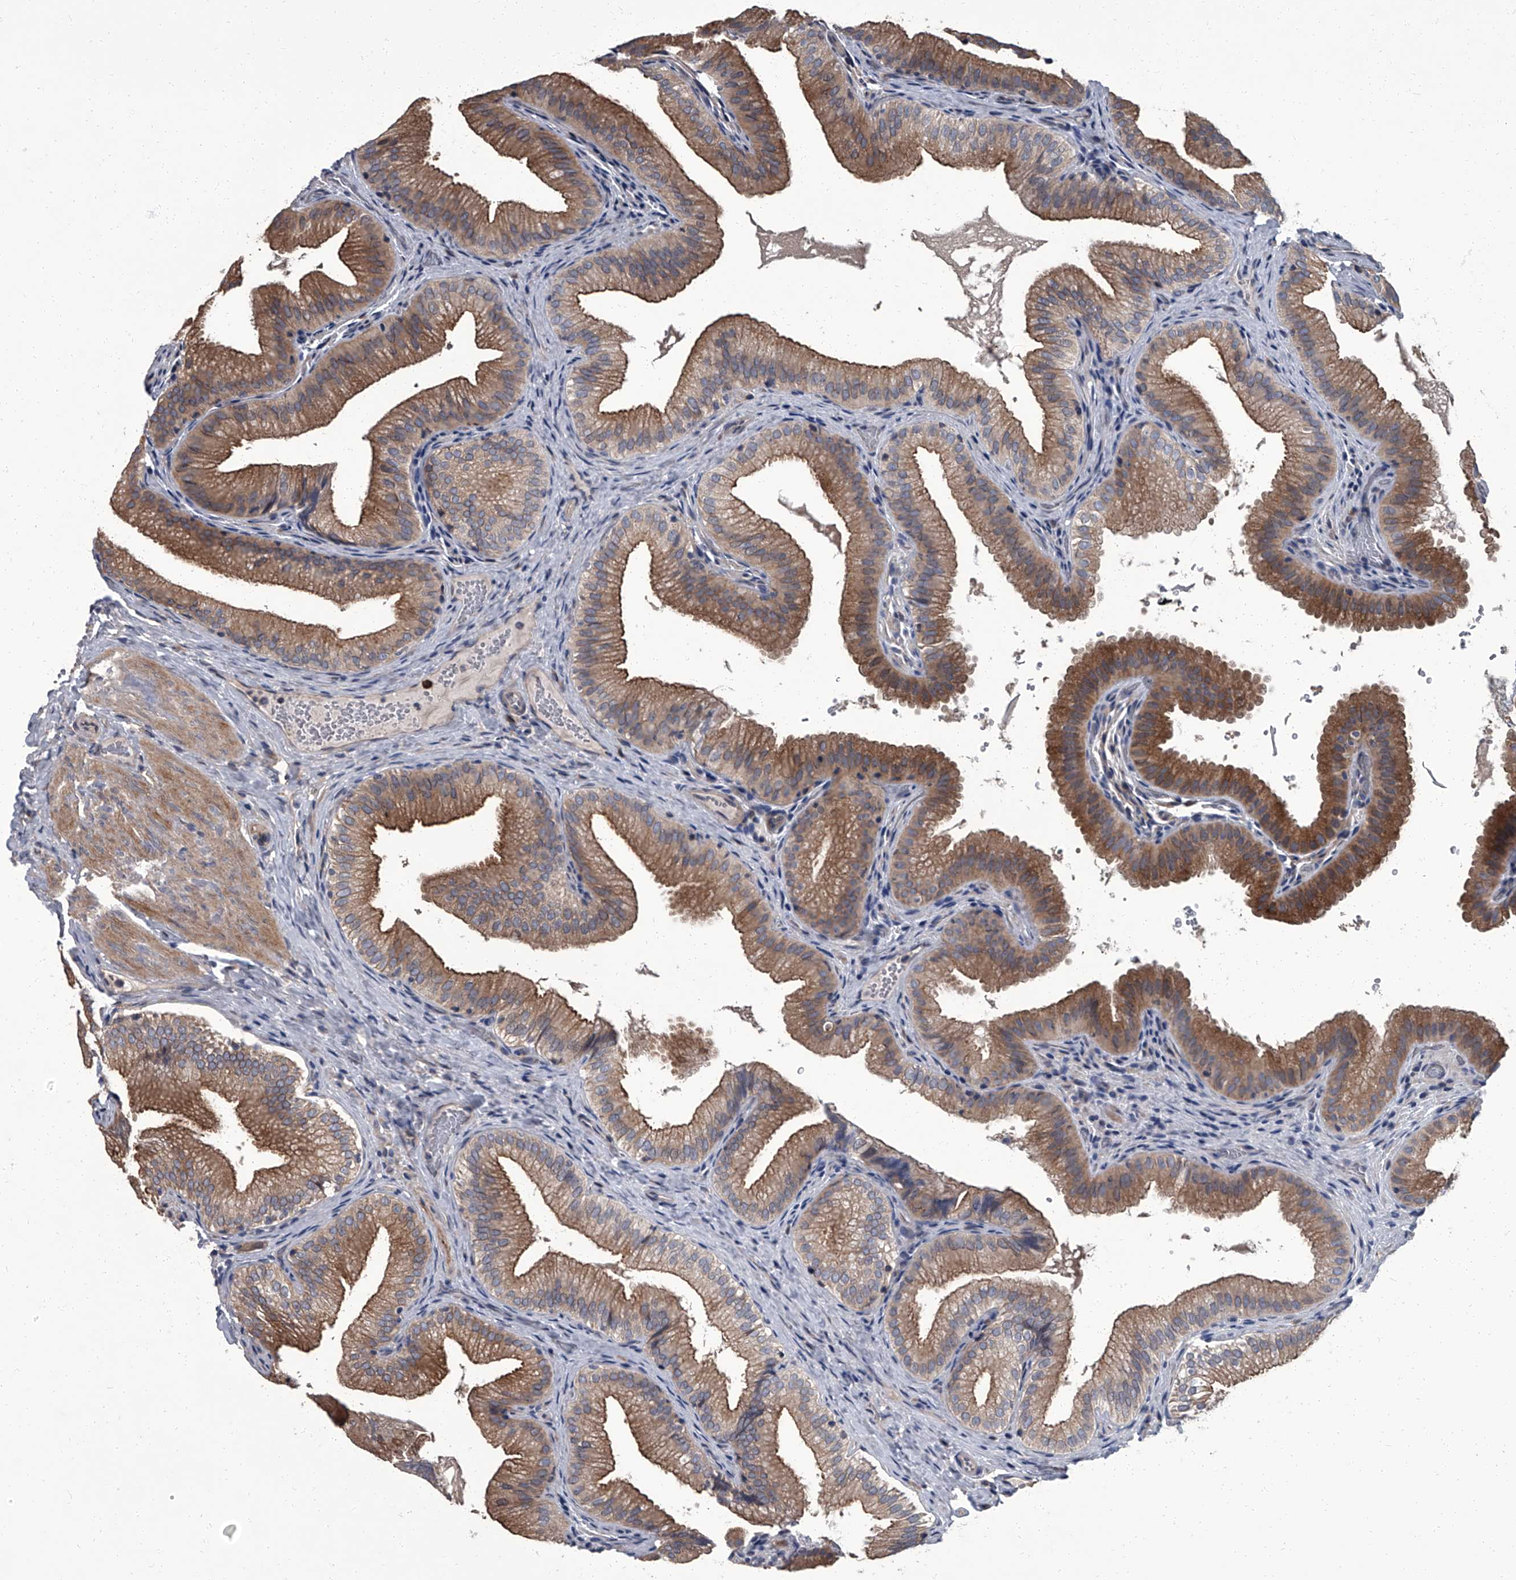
{"staining": {"intensity": "strong", "quantity": ">75%", "location": "cytoplasmic/membranous"}, "tissue": "gallbladder", "cell_type": "Glandular cells", "image_type": "normal", "snomed": [{"axis": "morphology", "description": "Normal tissue, NOS"}, {"axis": "topography", "description": "Gallbladder"}], "caption": "Human gallbladder stained for a protein (brown) demonstrates strong cytoplasmic/membranous positive staining in about >75% of glandular cells.", "gene": "SIRT4", "patient": {"sex": "female", "age": 30}}